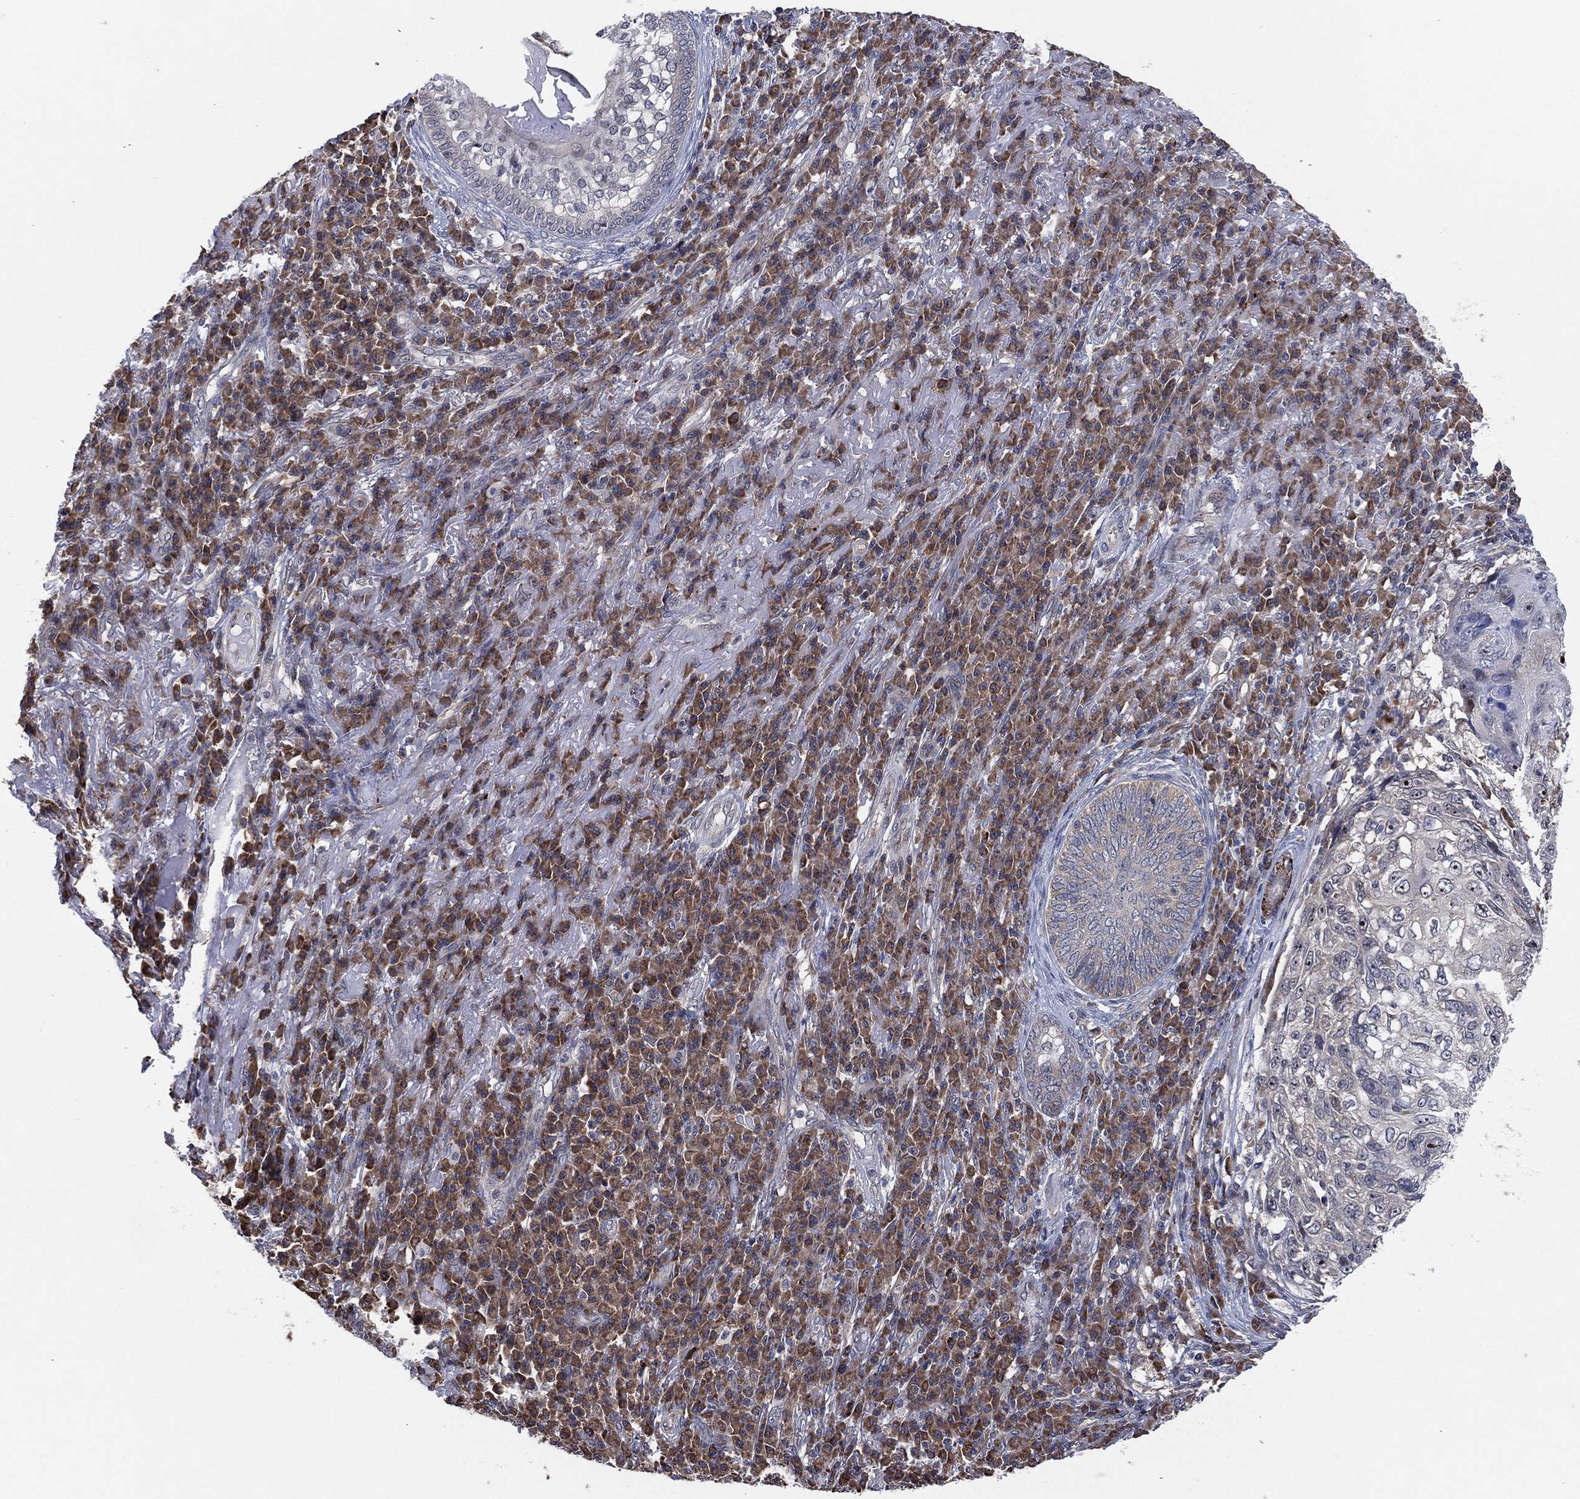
{"staining": {"intensity": "moderate", "quantity": "<25%", "location": "cytoplasmic/membranous,nuclear"}, "tissue": "skin cancer", "cell_type": "Tumor cells", "image_type": "cancer", "snomed": [{"axis": "morphology", "description": "Squamous cell carcinoma, NOS"}, {"axis": "topography", "description": "Skin"}], "caption": "Human skin cancer (squamous cell carcinoma) stained for a protein (brown) exhibits moderate cytoplasmic/membranous and nuclear positive expression in about <25% of tumor cells.", "gene": "FAM104A", "patient": {"sex": "male", "age": 92}}